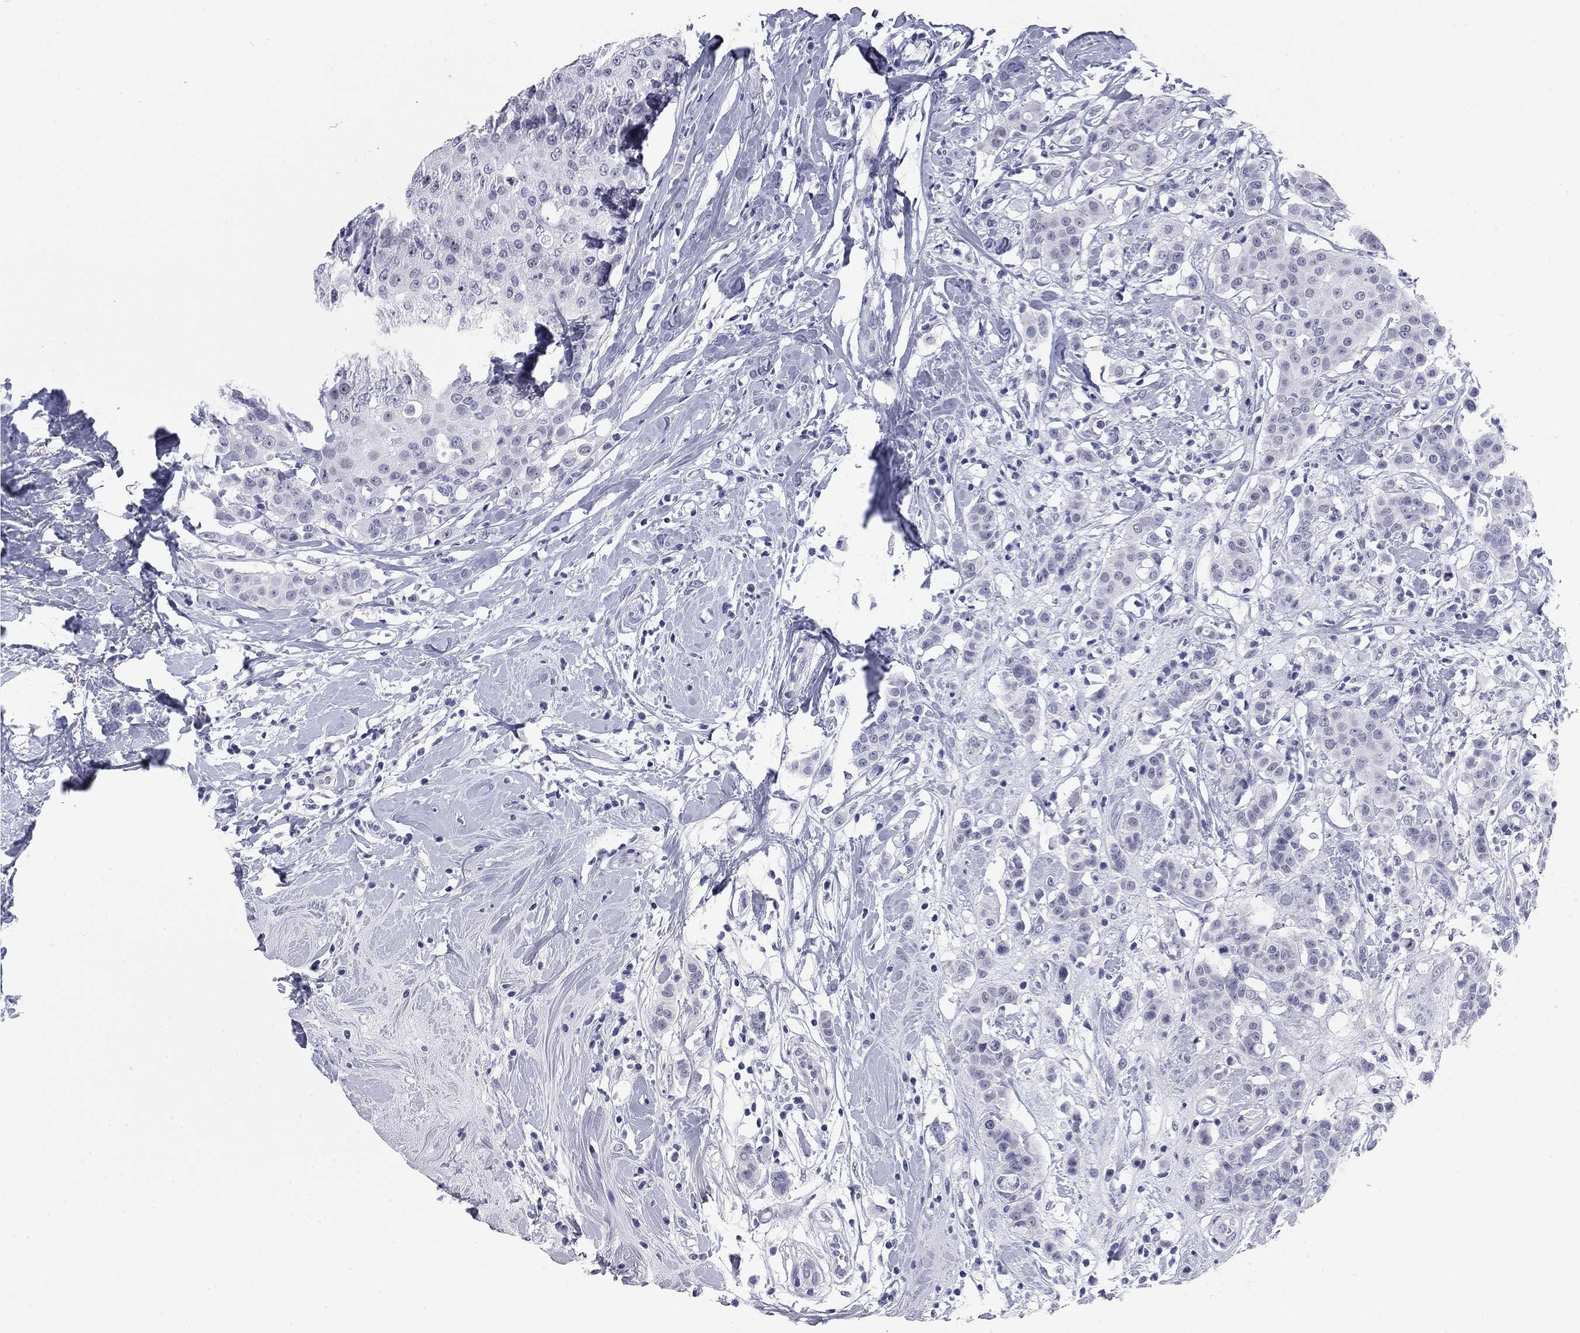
{"staining": {"intensity": "negative", "quantity": "none", "location": "none"}, "tissue": "breast cancer", "cell_type": "Tumor cells", "image_type": "cancer", "snomed": [{"axis": "morphology", "description": "Duct carcinoma"}, {"axis": "topography", "description": "Breast"}], "caption": "This is an IHC image of breast cancer (intraductal carcinoma). There is no staining in tumor cells.", "gene": "AK8", "patient": {"sex": "female", "age": 27}}